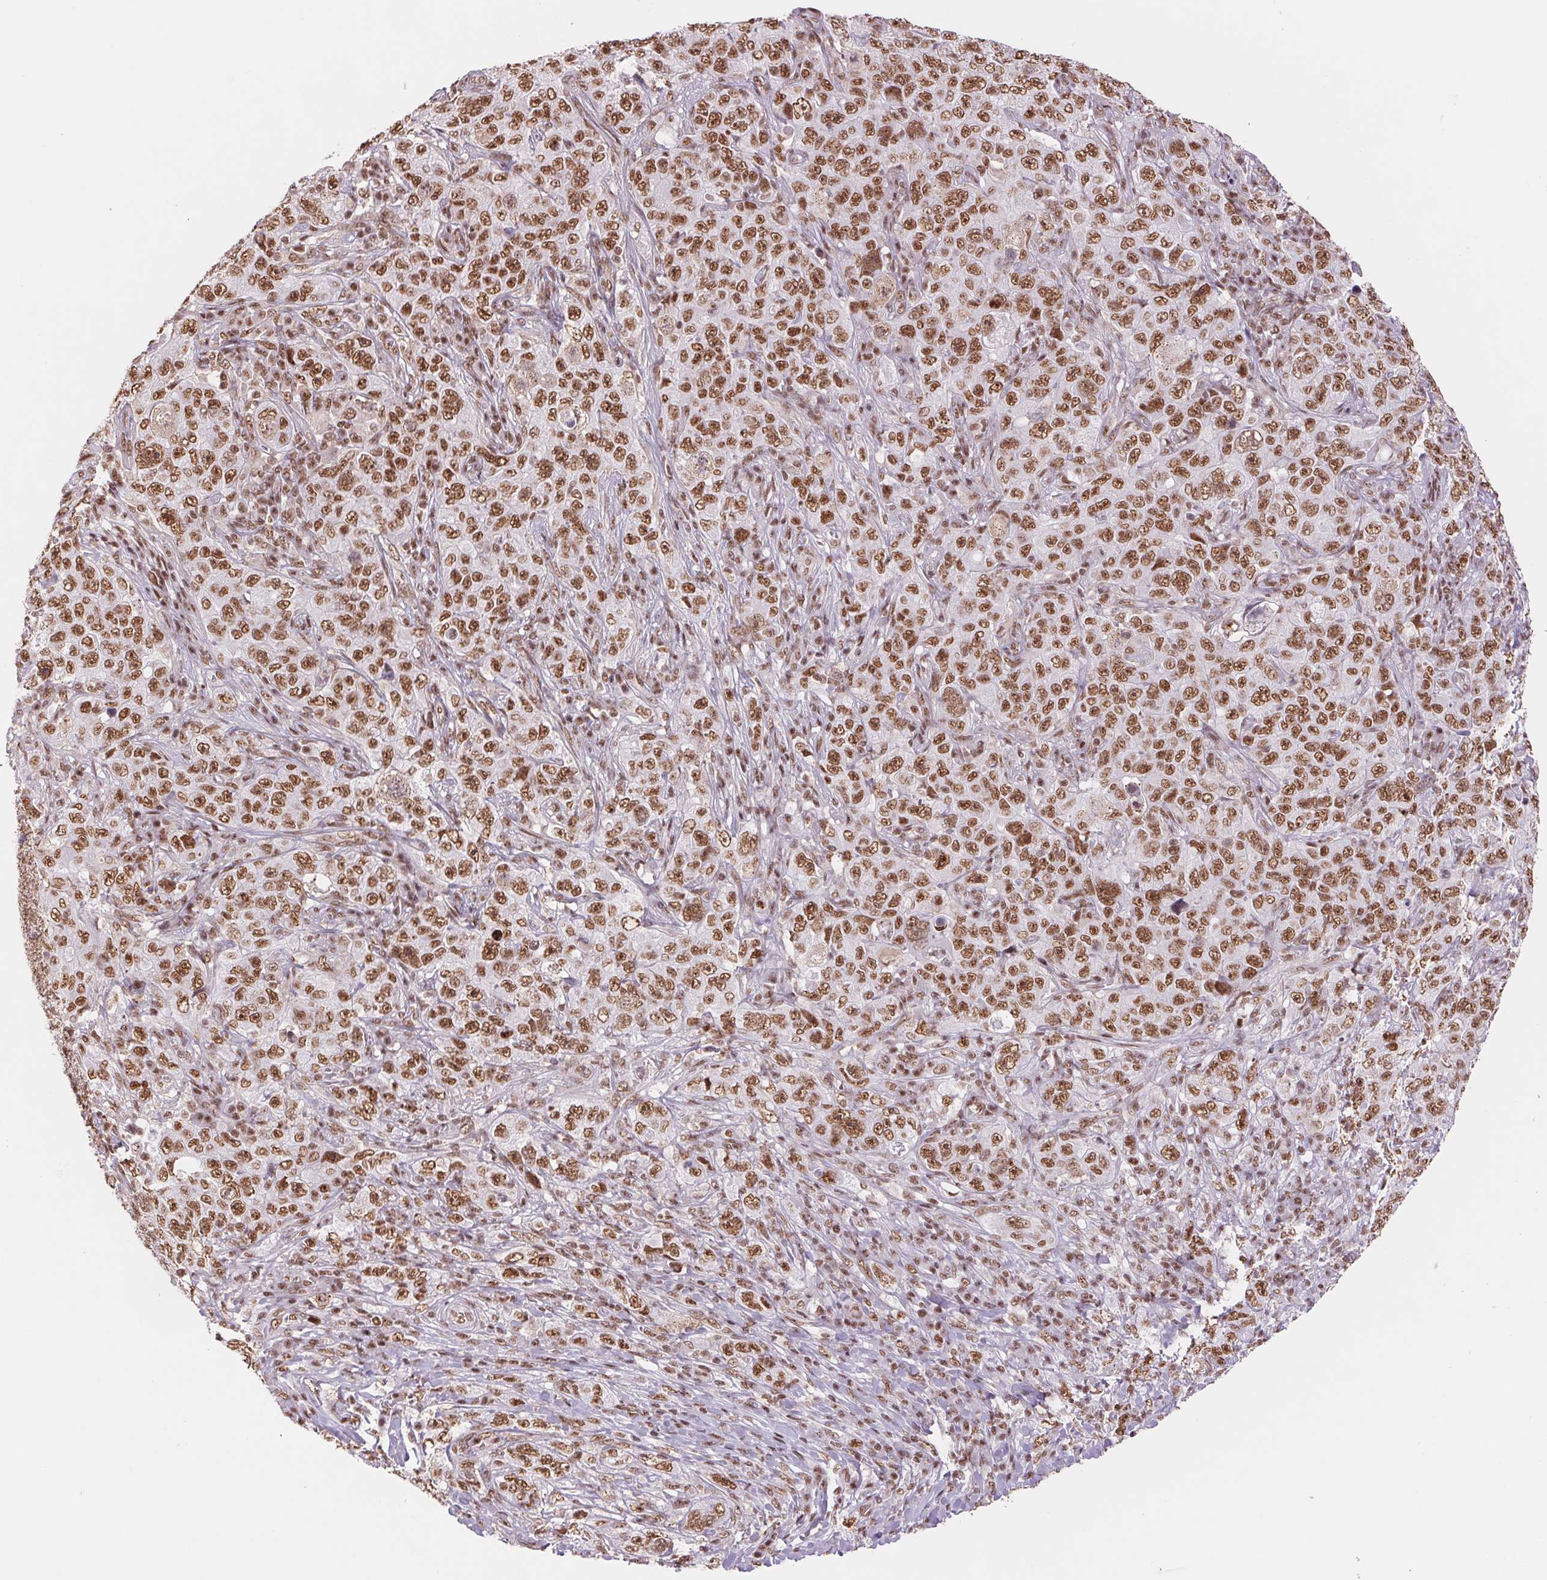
{"staining": {"intensity": "moderate", "quantity": ">75%", "location": "nuclear"}, "tissue": "pancreatic cancer", "cell_type": "Tumor cells", "image_type": "cancer", "snomed": [{"axis": "morphology", "description": "Adenocarcinoma, NOS"}, {"axis": "topography", "description": "Pancreas"}], "caption": "Protein analysis of pancreatic cancer tissue displays moderate nuclear staining in approximately >75% of tumor cells. The protein of interest is shown in brown color, while the nuclei are stained blue.", "gene": "SREK1", "patient": {"sex": "male", "age": 68}}